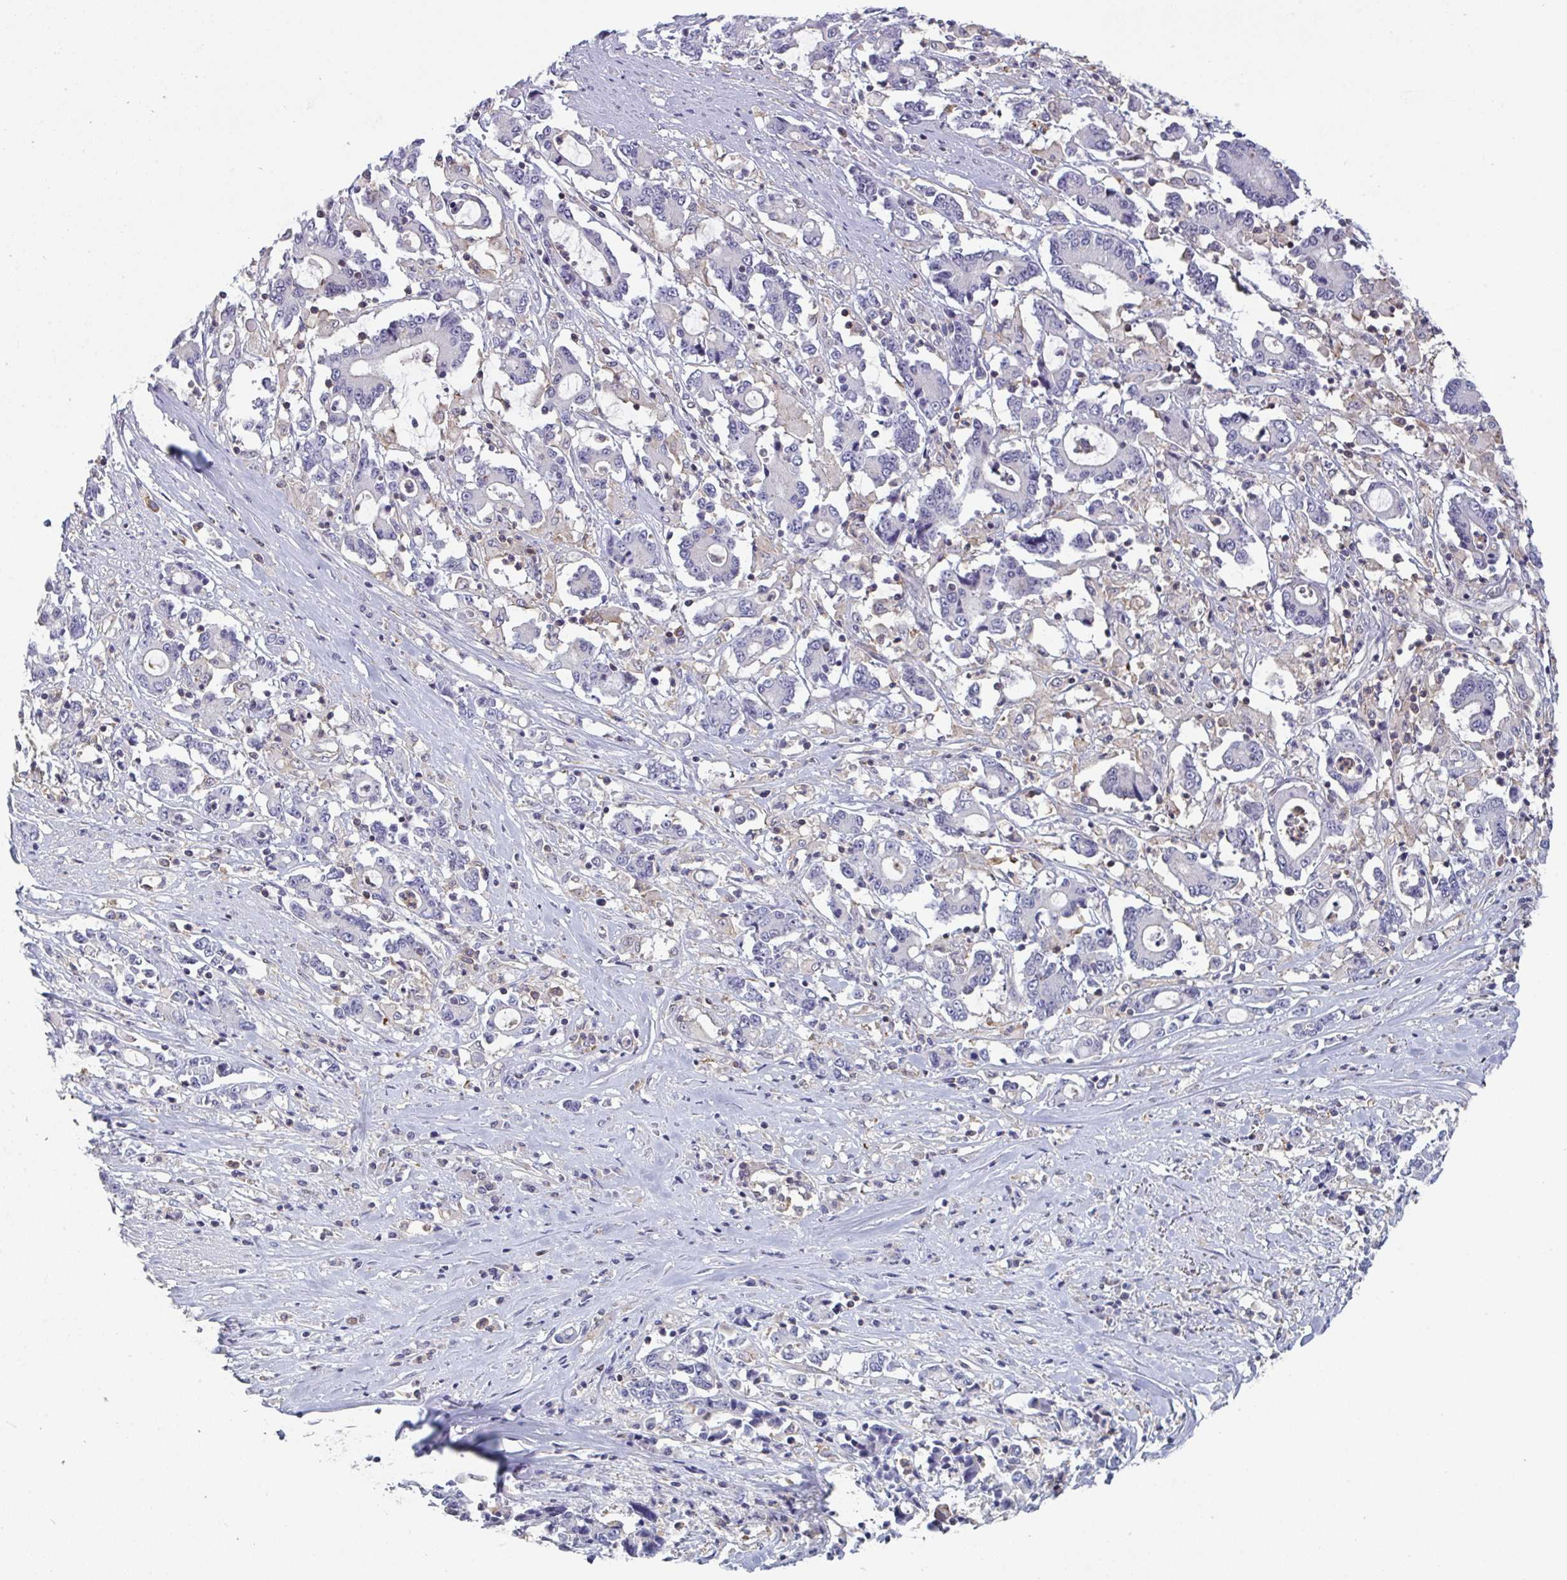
{"staining": {"intensity": "negative", "quantity": "none", "location": "none"}, "tissue": "stomach cancer", "cell_type": "Tumor cells", "image_type": "cancer", "snomed": [{"axis": "morphology", "description": "Adenocarcinoma, NOS"}, {"axis": "topography", "description": "Stomach, upper"}], "caption": "Adenocarcinoma (stomach) stained for a protein using IHC displays no staining tumor cells.", "gene": "DISP2", "patient": {"sex": "male", "age": 68}}